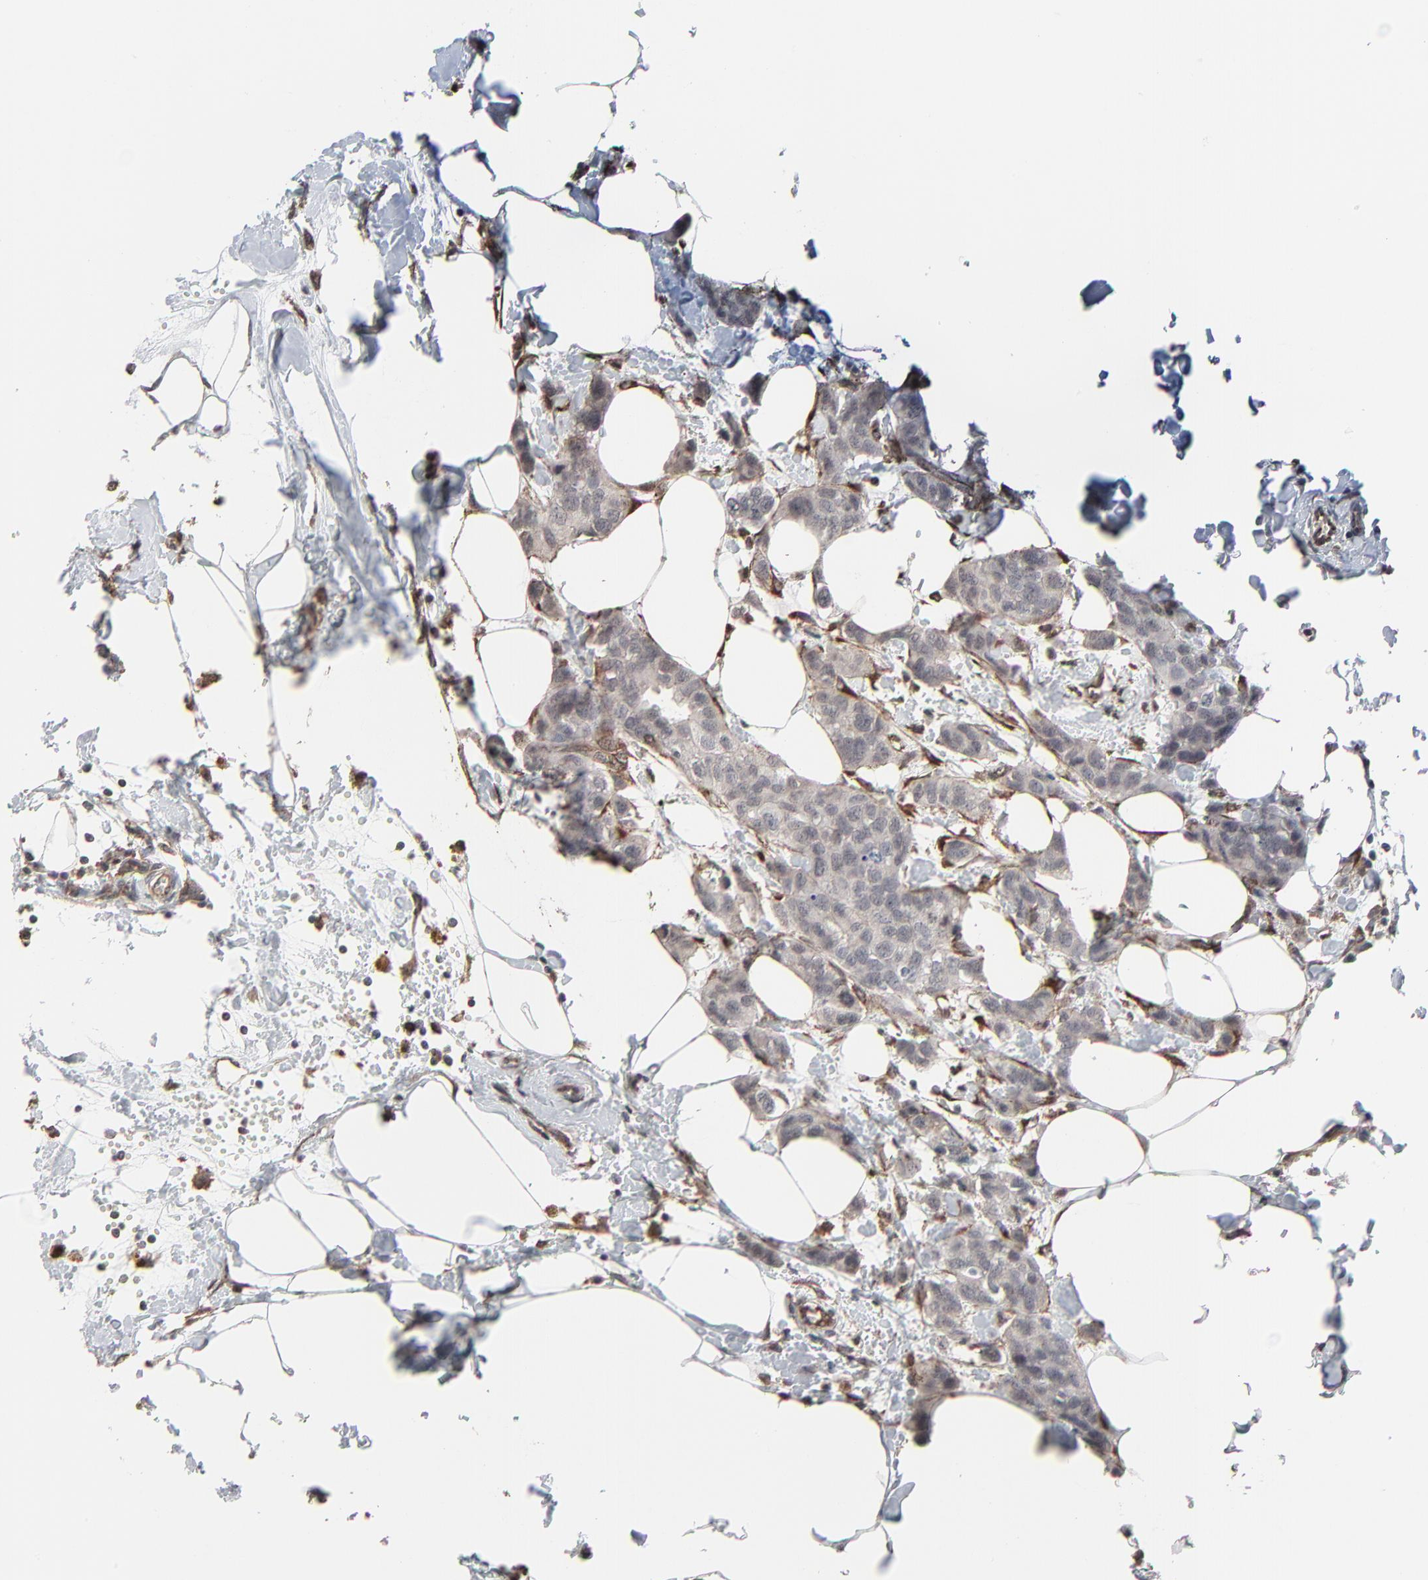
{"staining": {"intensity": "weak", "quantity": "<25%", "location": "cytoplasmic/membranous"}, "tissue": "breast cancer", "cell_type": "Tumor cells", "image_type": "cancer", "snomed": [{"axis": "morphology", "description": "Normal tissue, NOS"}, {"axis": "morphology", "description": "Duct carcinoma"}, {"axis": "topography", "description": "Breast"}], "caption": "IHC of infiltrating ductal carcinoma (breast) demonstrates no positivity in tumor cells.", "gene": "CTNND1", "patient": {"sex": "female", "age": 50}}